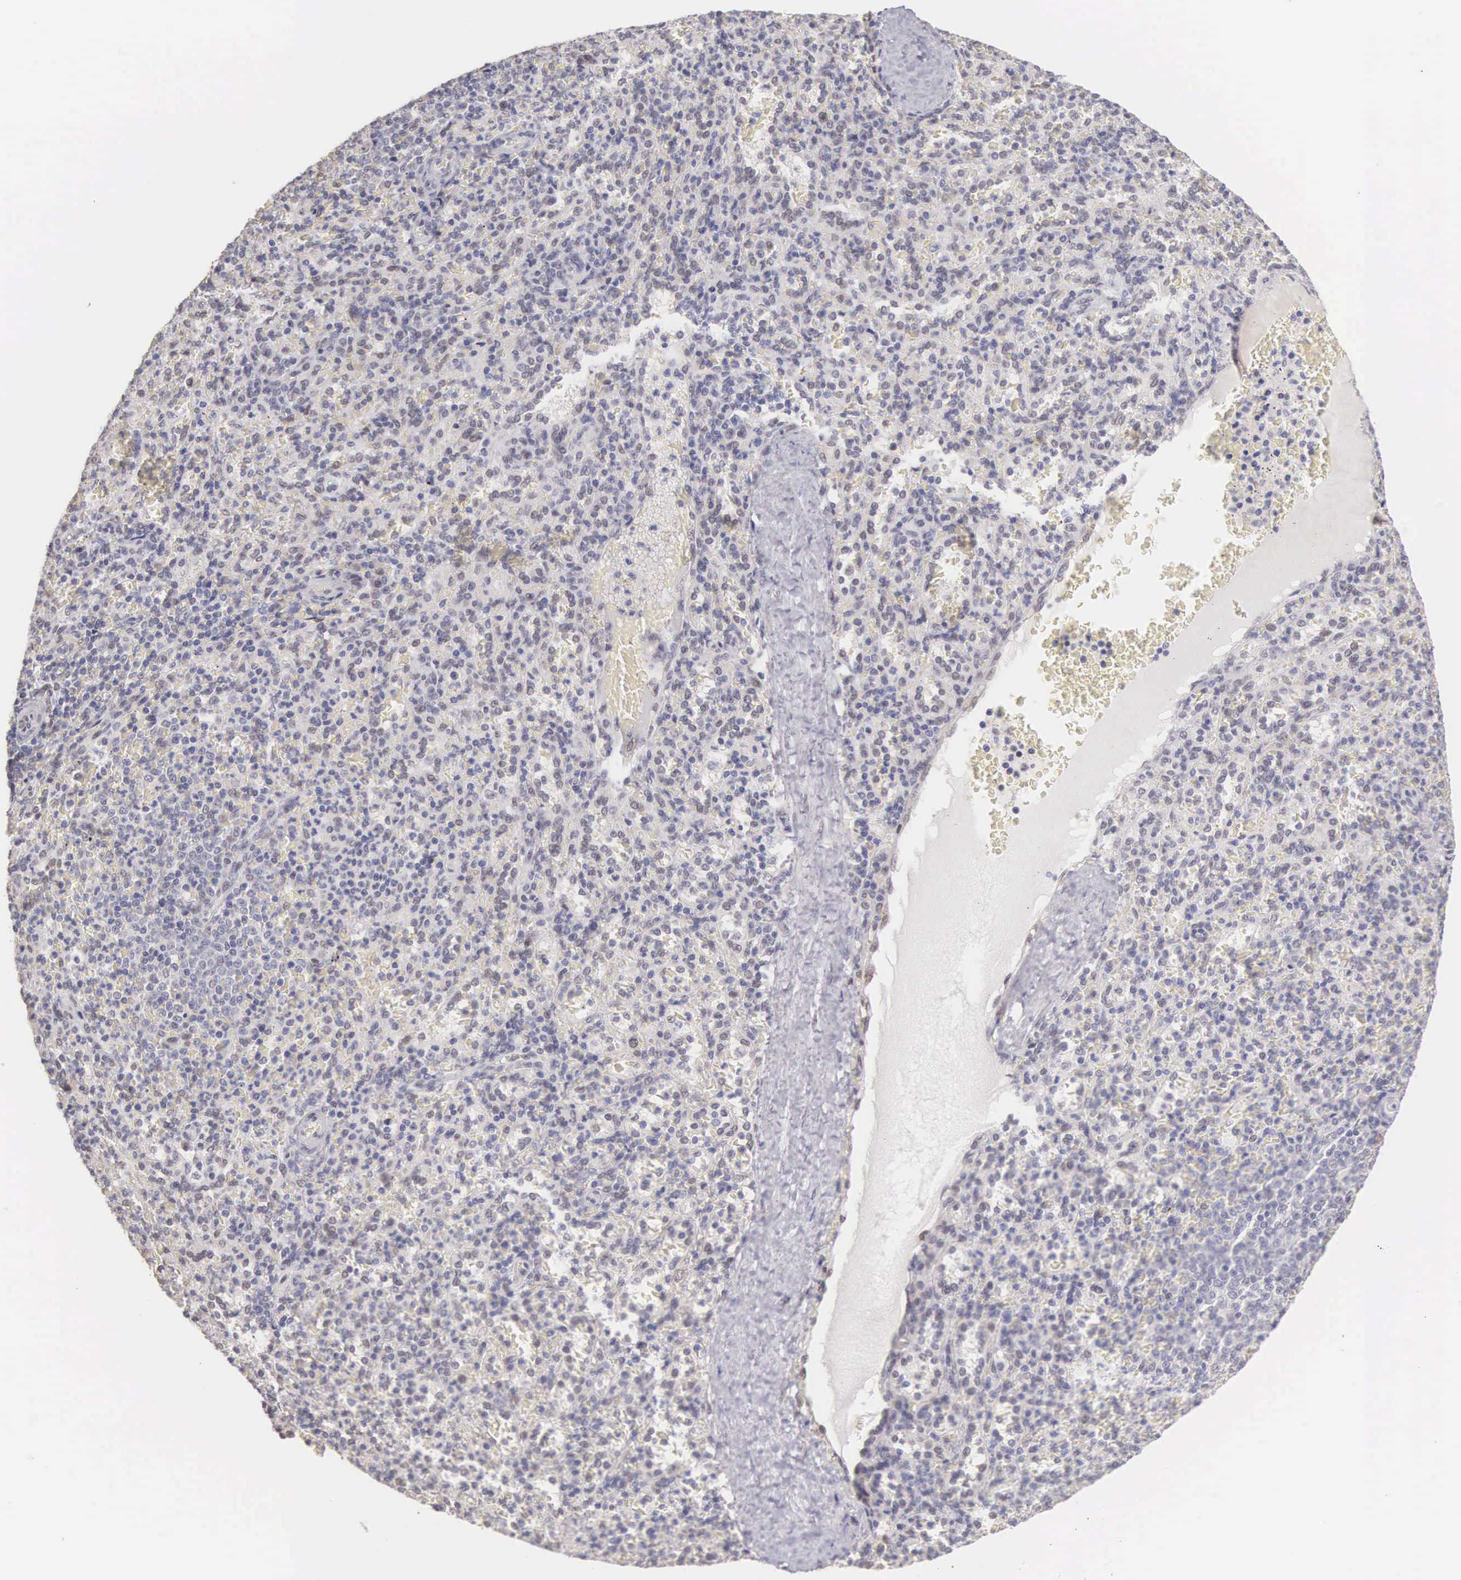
{"staining": {"intensity": "negative", "quantity": "none", "location": "none"}, "tissue": "spleen", "cell_type": "Cells in red pulp", "image_type": "normal", "snomed": [{"axis": "morphology", "description": "Normal tissue, NOS"}, {"axis": "topography", "description": "Spleen"}], "caption": "Photomicrograph shows no significant protein positivity in cells in red pulp of unremarkable spleen. Brightfield microscopy of IHC stained with DAB (brown) and hematoxylin (blue), captured at high magnification.", "gene": "HMGXB4", "patient": {"sex": "female", "age": 21}}